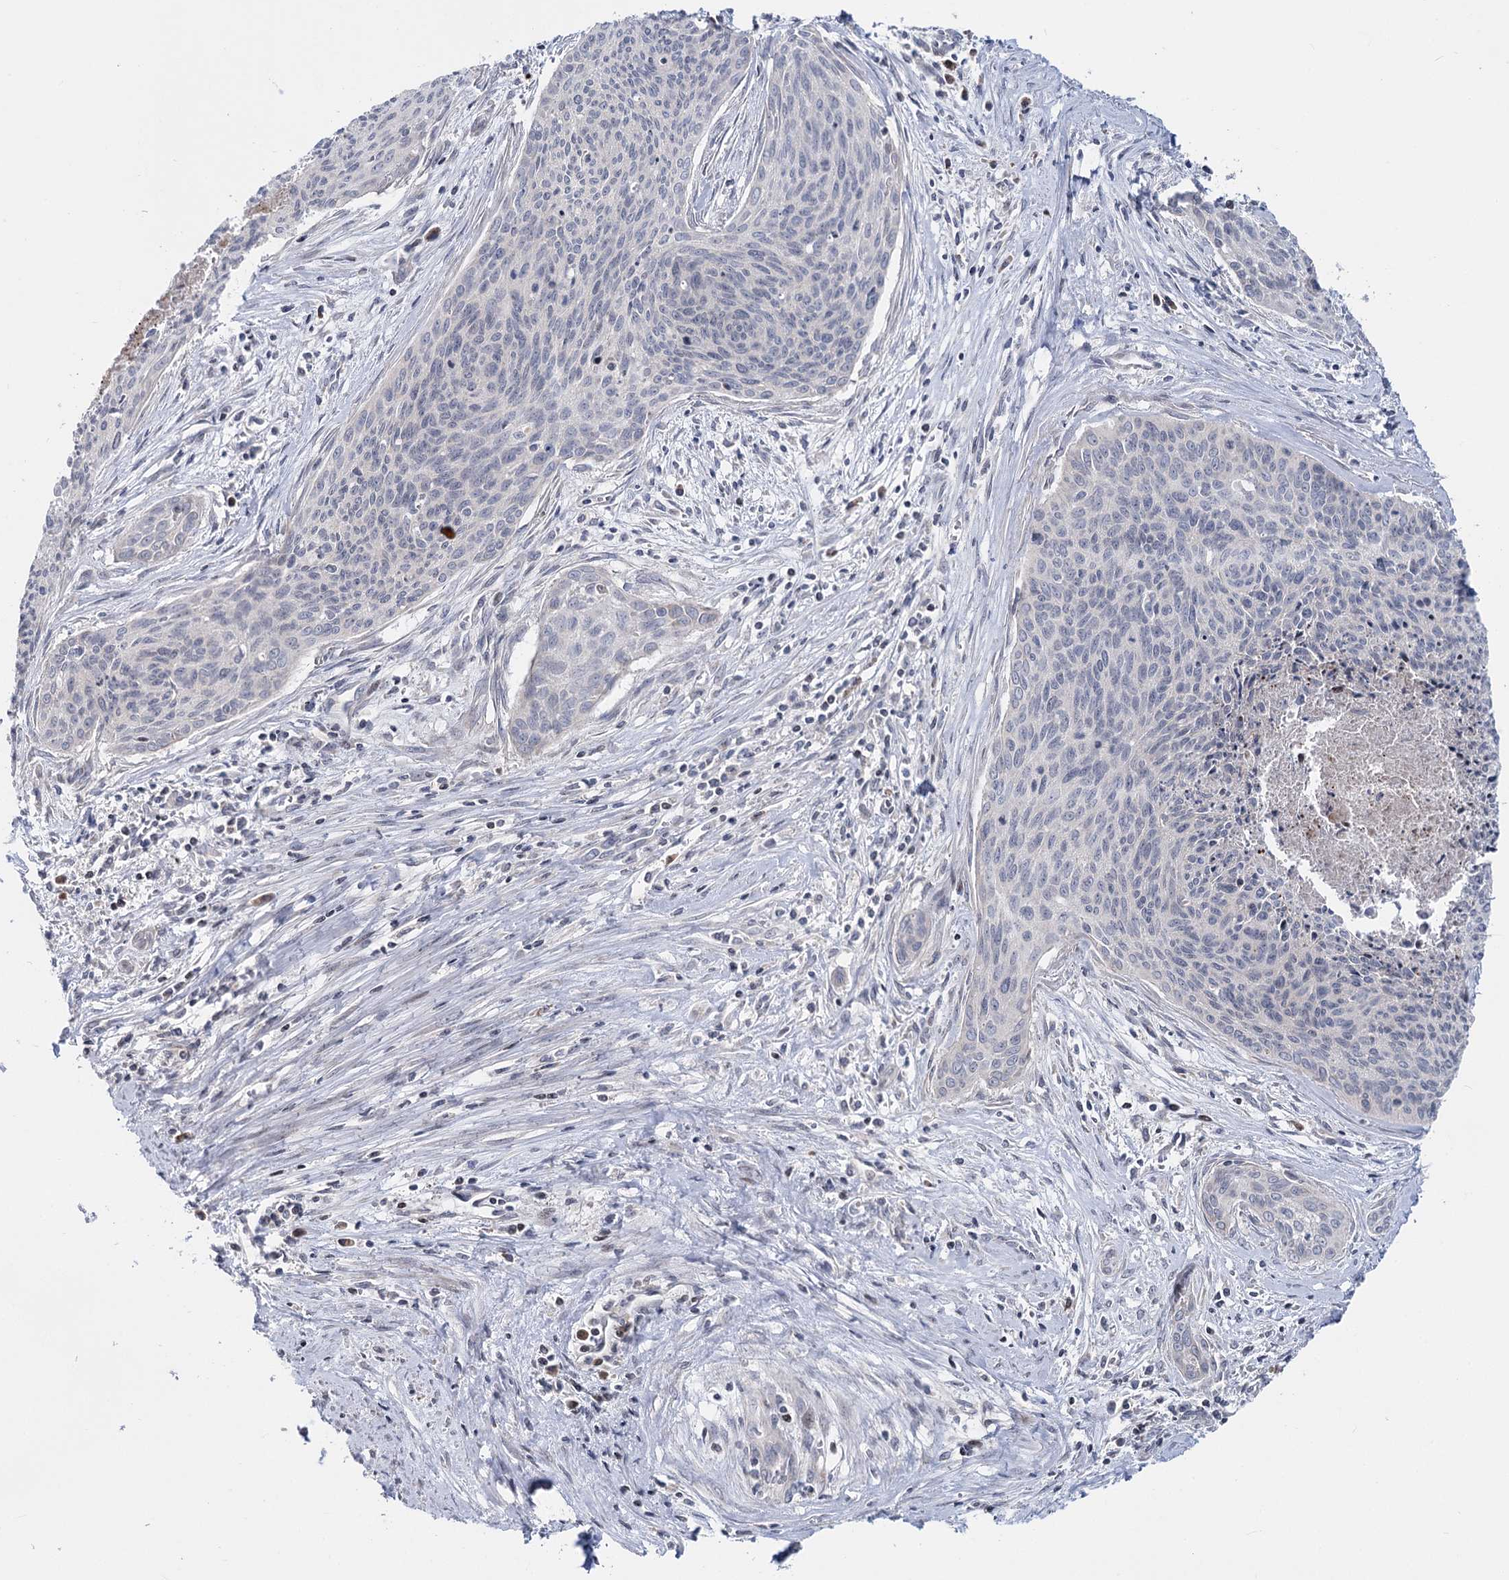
{"staining": {"intensity": "negative", "quantity": "none", "location": "none"}, "tissue": "cervical cancer", "cell_type": "Tumor cells", "image_type": "cancer", "snomed": [{"axis": "morphology", "description": "Squamous cell carcinoma, NOS"}, {"axis": "topography", "description": "Cervix"}], "caption": "Tumor cells show no significant positivity in cervical squamous cell carcinoma.", "gene": "PTGR1", "patient": {"sex": "female", "age": 55}}